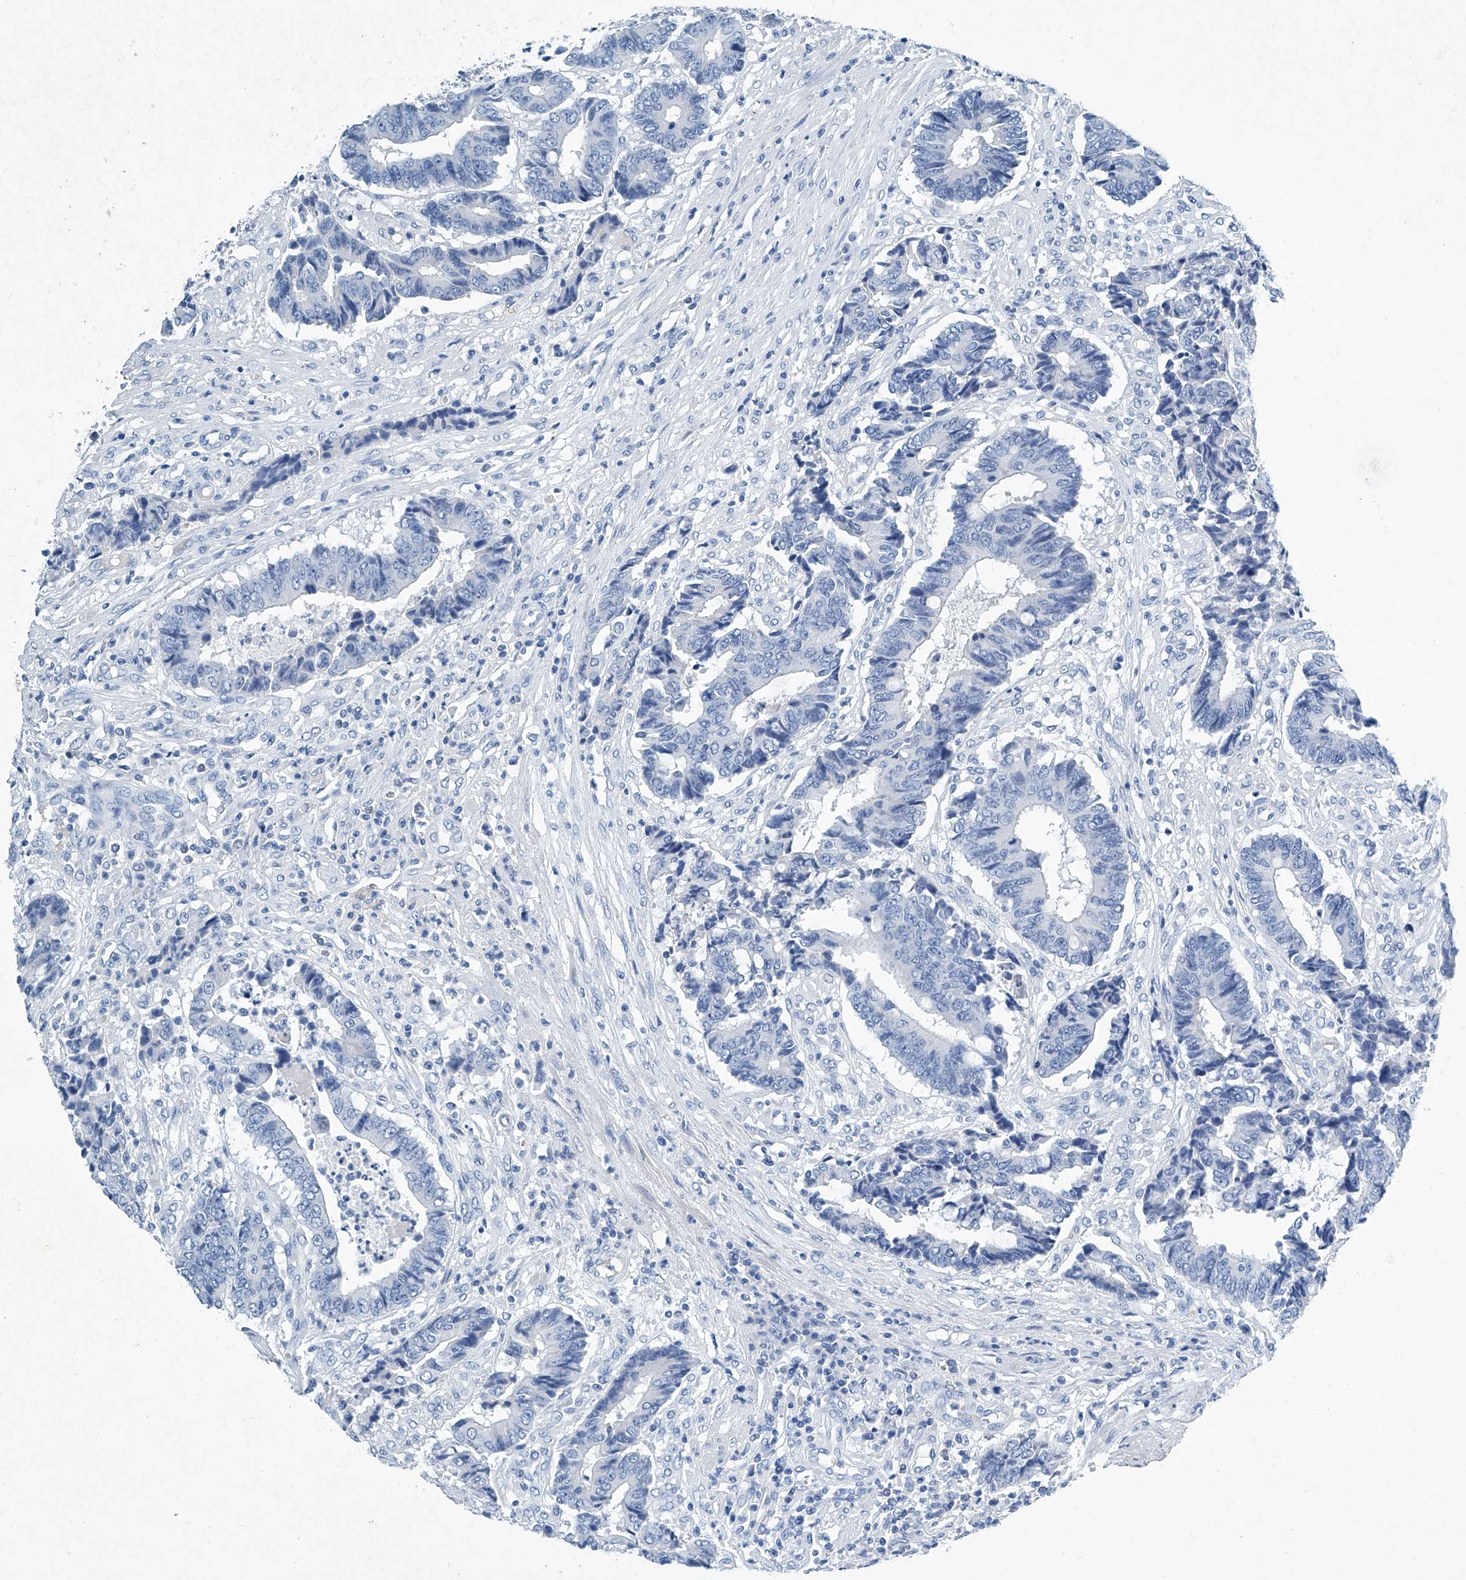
{"staining": {"intensity": "negative", "quantity": "none", "location": "none"}, "tissue": "colorectal cancer", "cell_type": "Tumor cells", "image_type": "cancer", "snomed": [{"axis": "morphology", "description": "Adenocarcinoma, NOS"}, {"axis": "topography", "description": "Rectum"}], "caption": "IHC histopathology image of human adenocarcinoma (colorectal) stained for a protein (brown), which demonstrates no expression in tumor cells.", "gene": "CYP2A7", "patient": {"sex": "male", "age": 84}}